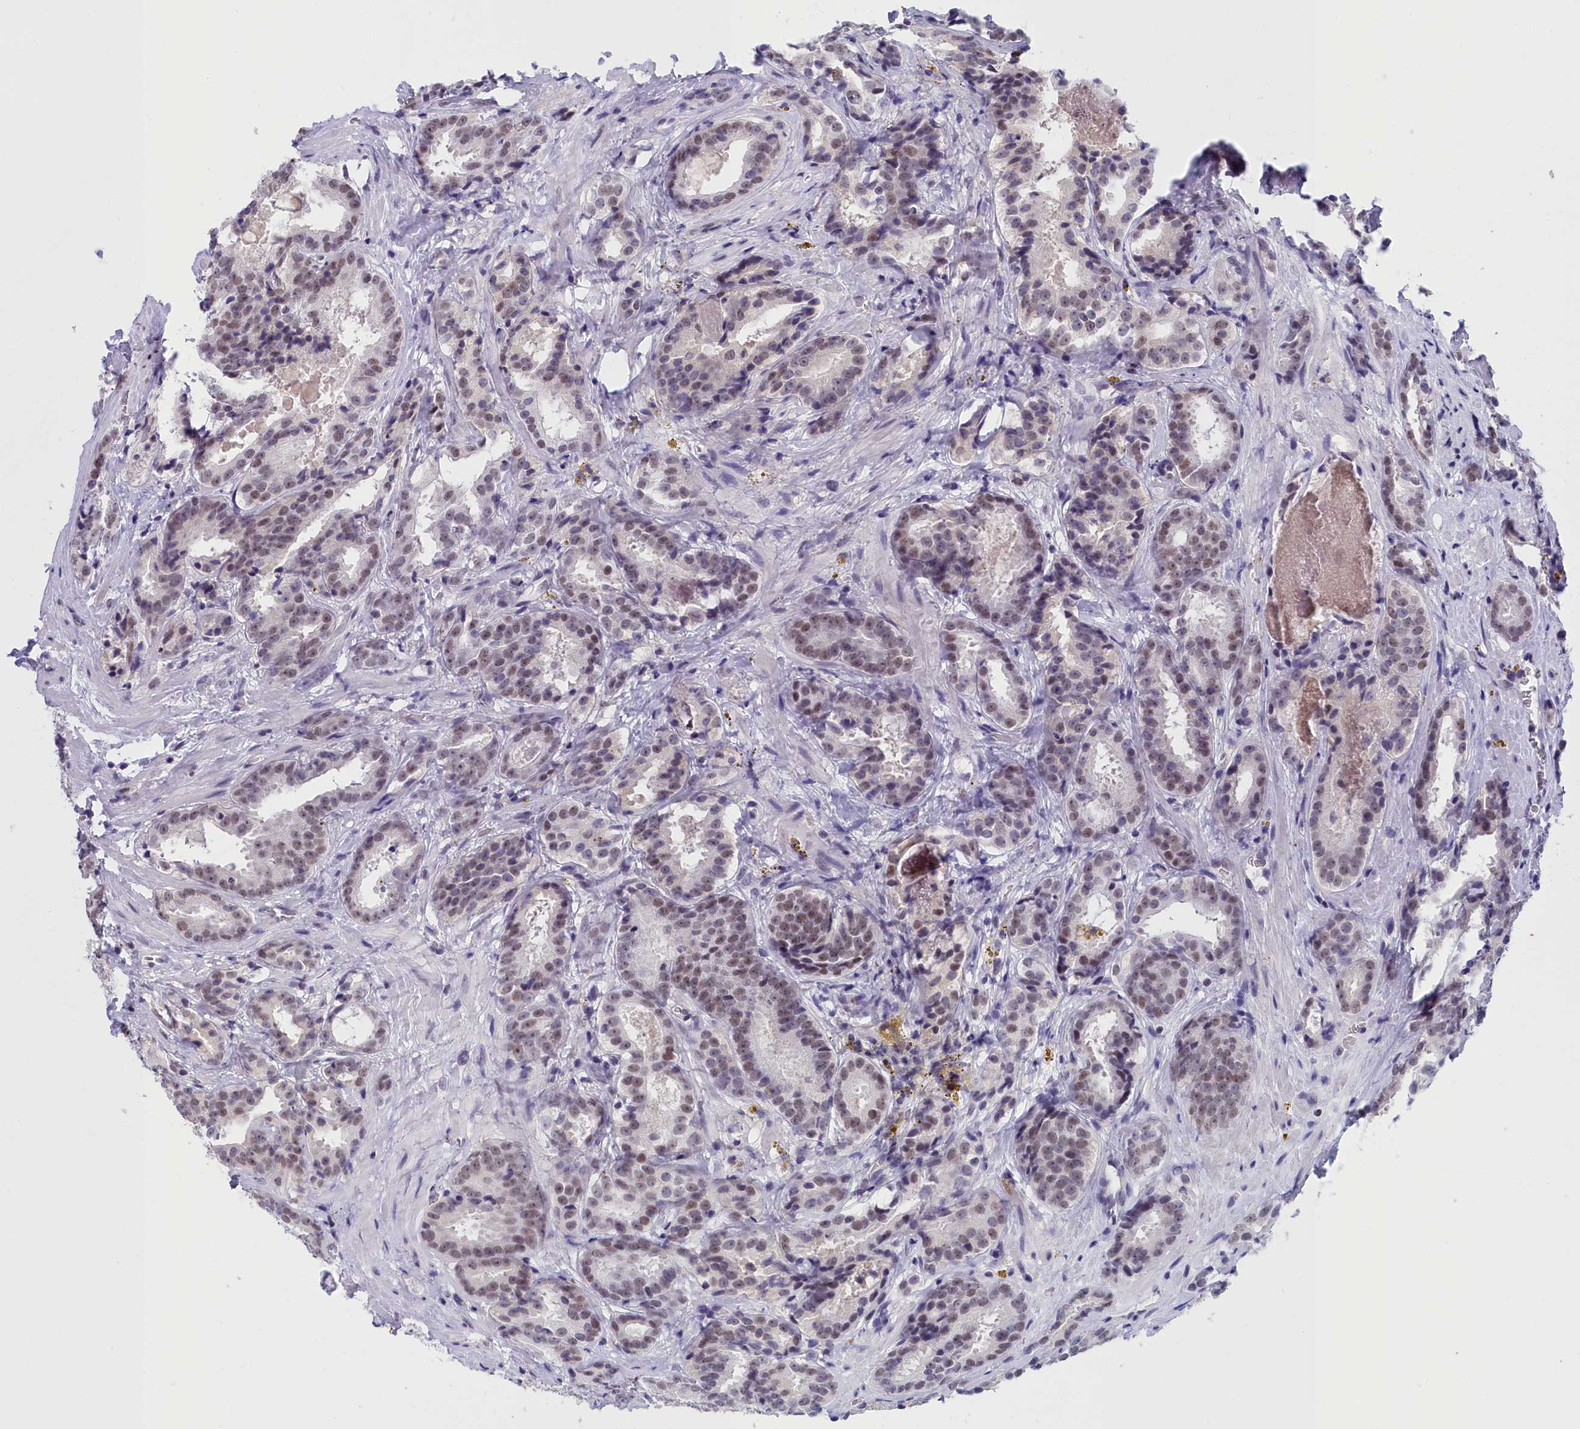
{"staining": {"intensity": "moderate", "quantity": ">75%", "location": "nuclear"}, "tissue": "prostate cancer", "cell_type": "Tumor cells", "image_type": "cancer", "snomed": [{"axis": "morphology", "description": "Adenocarcinoma, High grade"}, {"axis": "topography", "description": "Prostate"}], "caption": "A histopathology image of prostate cancer (high-grade adenocarcinoma) stained for a protein exhibits moderate nuclear brown staining in tumor cells.", "gene": "CCDC97", "patient": {"sex": "male", "age": 57}}